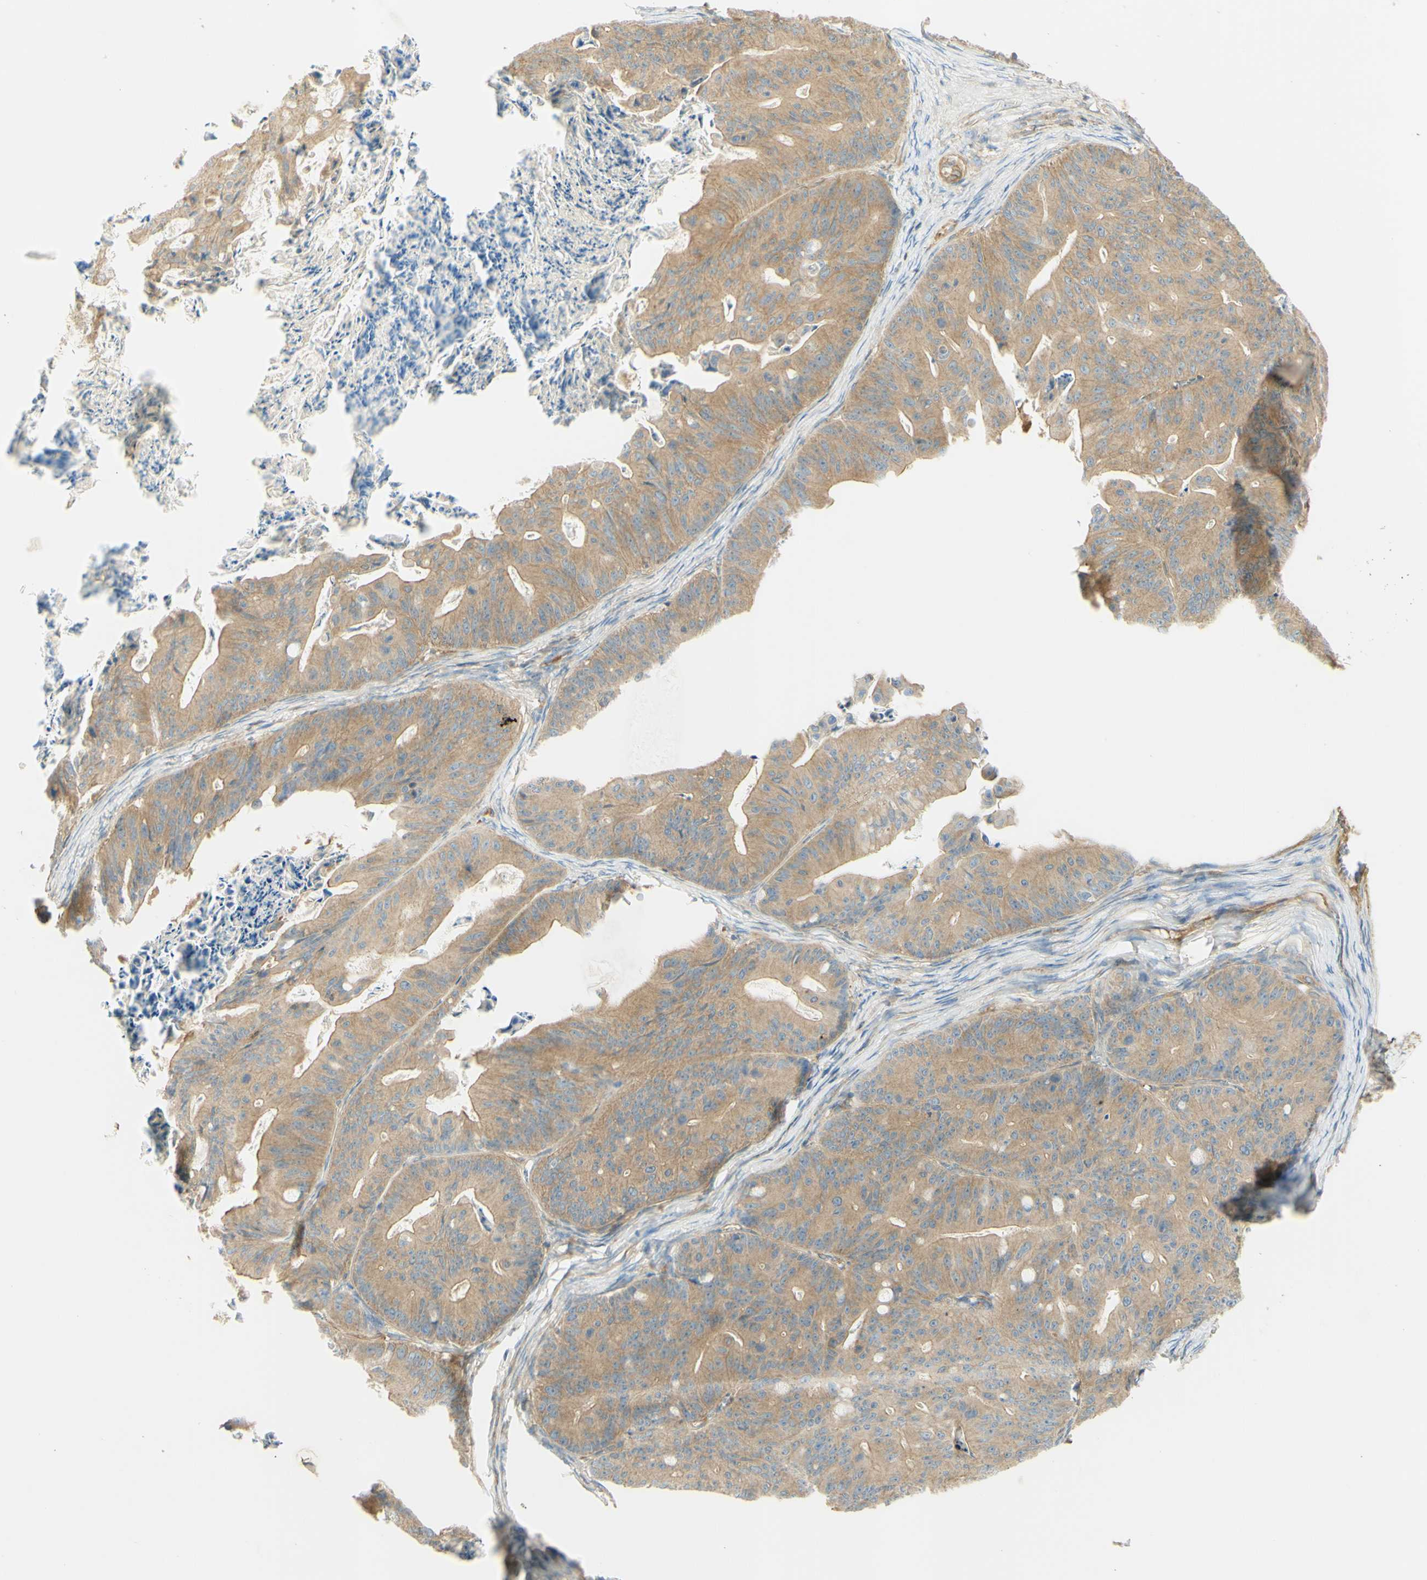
{"staining": {"intensity": "moderate", "quantity": ">75%", "location": "cytoplasmic/membranous"}, "tissue": "ovarian cancer", "cell_type": "Tumor cells", "image_type": "cancer", "snomed": [{"axis": "morphology", "description": "Cystadenocarcinoma, mucinous, NOS"}, {"axis": "topography", "description": "Ovary"}], "caption": "A brown stain highlights moderate cytoplasmic/membranous positivity of a protein in human ovarian cancer tumor cells.", "gene": "IKBKG", "patient": {"sex": "female", "age": 37}}